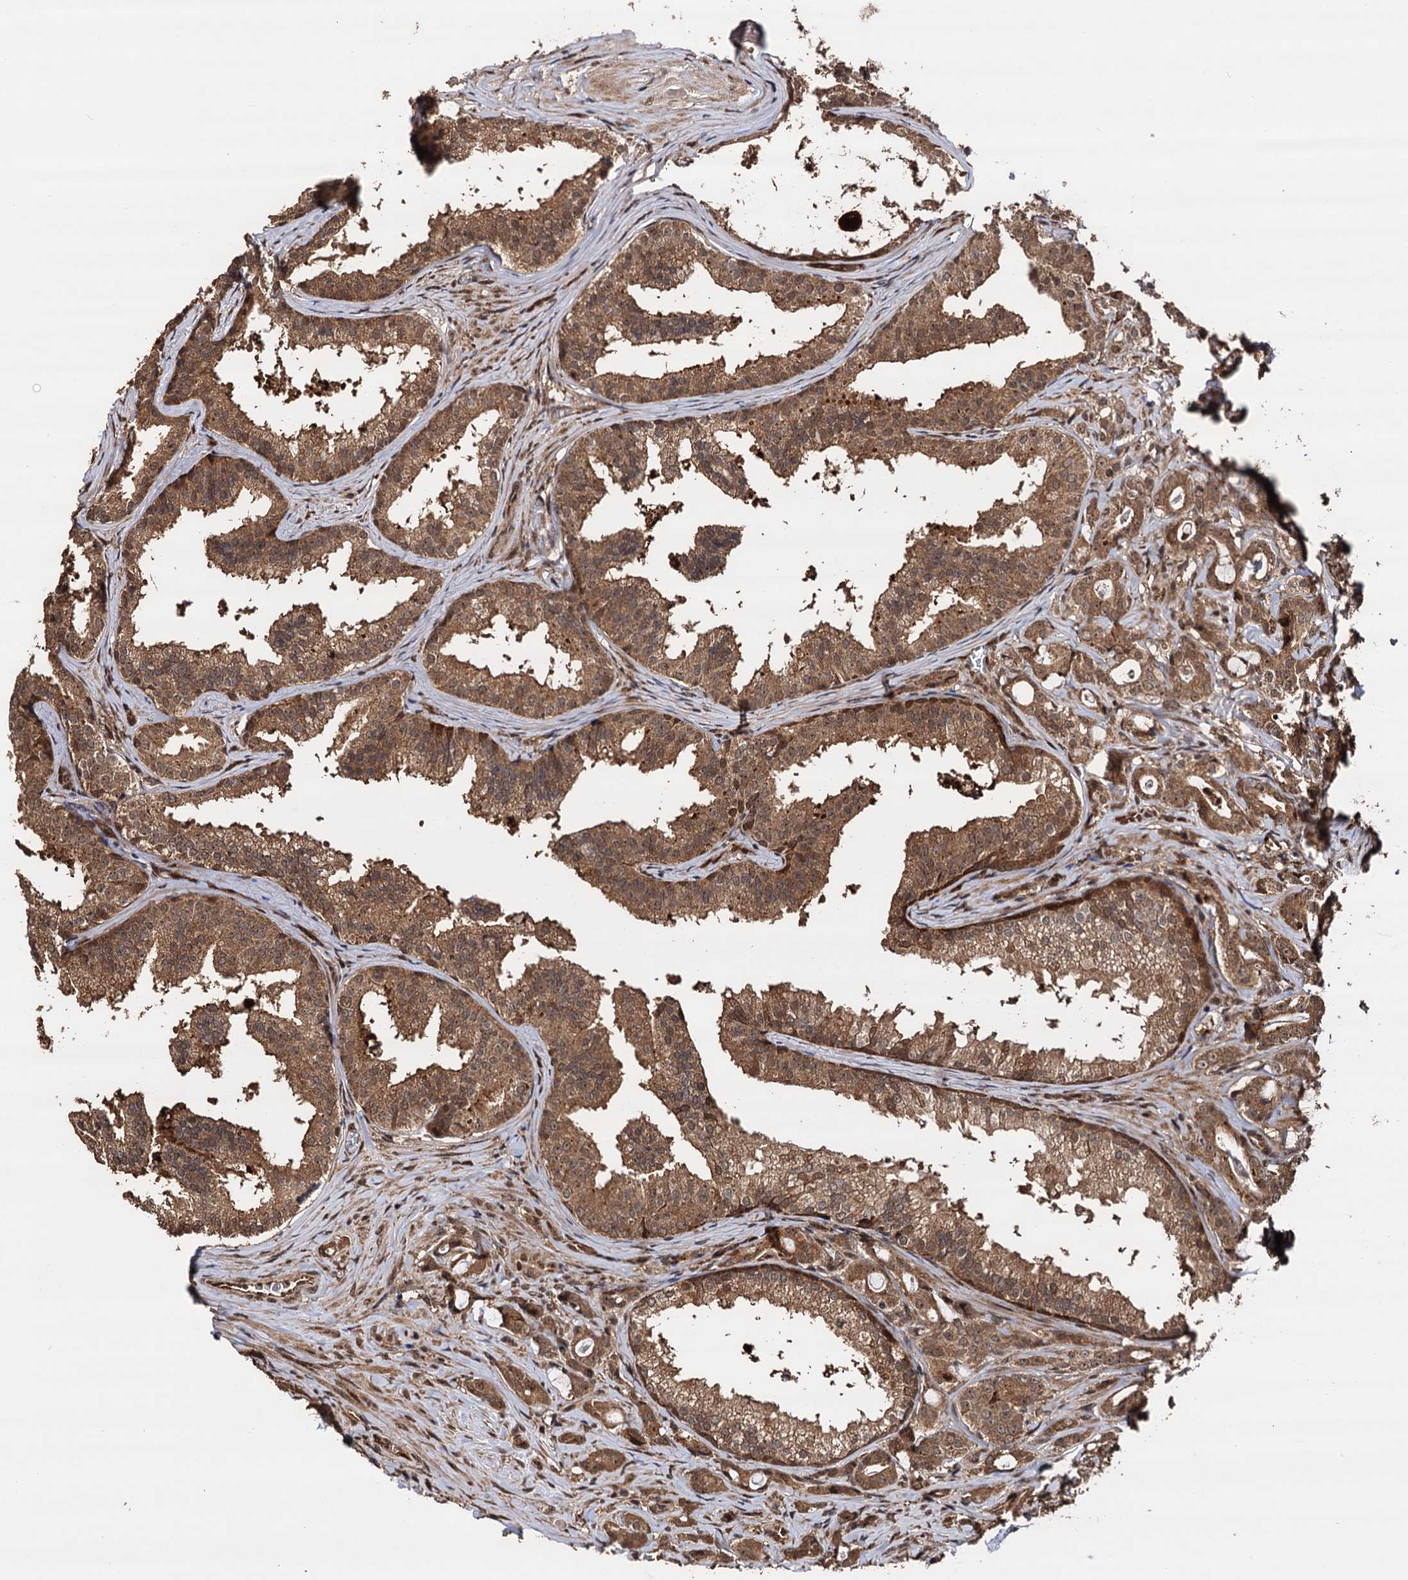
{"staining": {"intensity": "moderate", "quantity": ">75%", "location": "cytoplasmic/membranous,nuclear"}, "tissue": "prostate cancer", "cell_type": "Tumor cells", "image_type": "cancer", "snomed": [{"axis": "morphology", "description": "Adenocarcinoma, High grade"}, {"axis": "topography", "description": "Prostate"}], "caption": "Brown immunohistochemical staining in adenocarcinoma (high-grade) (prostate) reveals moderate cytoplasmic/membranous and nuclear expression in approximately >75% of tumor cells.", "gene": "PIGB", "patient": {"sex": "male", "age": 63}}